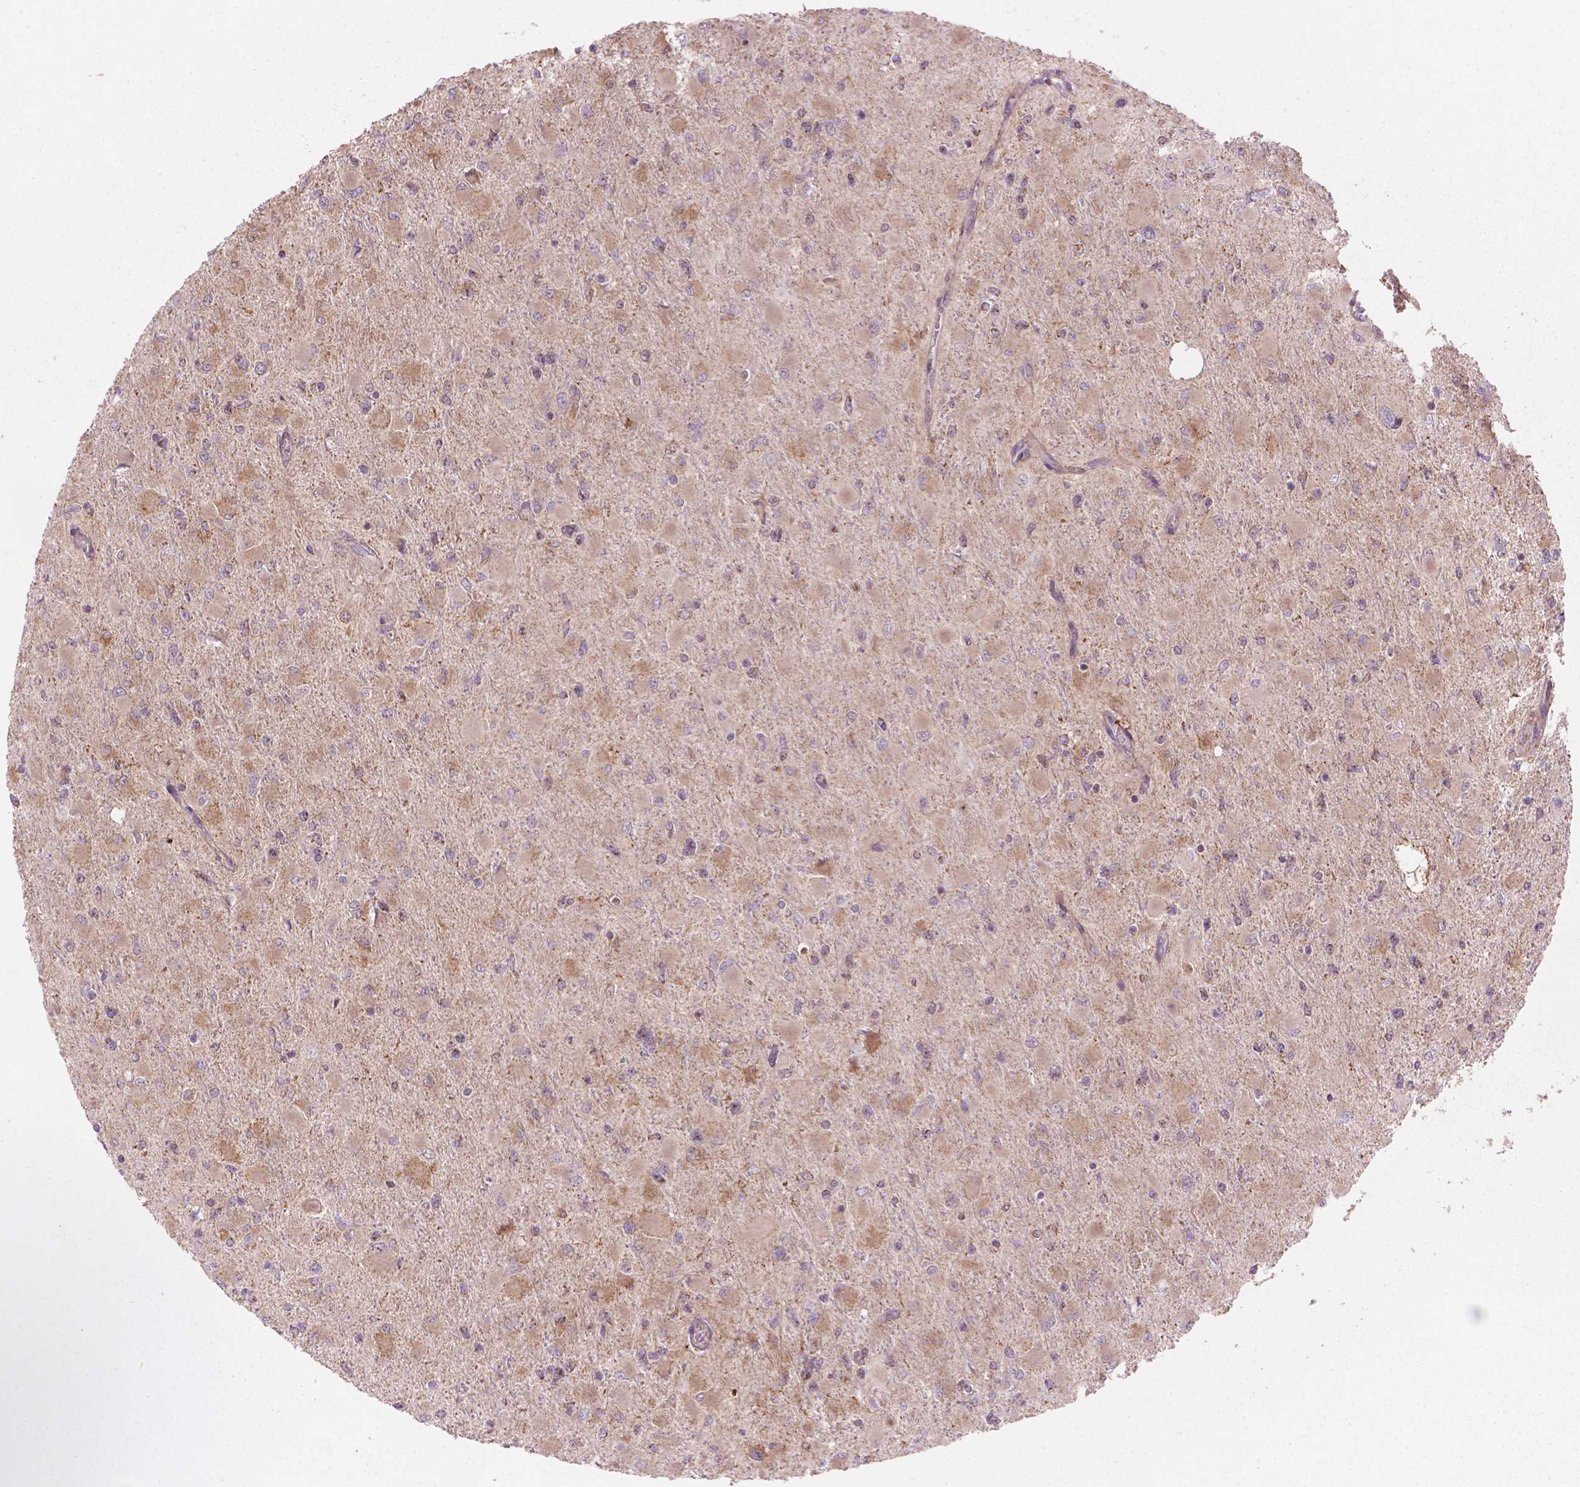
{"staining": {"intensity": "weak", "quantity": ">75%", "location": "cytoplasmic/membranous"}, "tissue": "glioma", "cell_type": "Tumor cells", "image_type": "cancer", "snomed": [{"axis": "morphology", "description": "Glioma, malignant, High grade"}, {"axis": "topography", "description": "Cerebral cortex"}], "caption": "Protein expression analysis of malignant glioma (high-grade) demonstrates weak cytoplasmic/membranous staining in about >75% of tumor cells.", "gene": "VARS2", "patient": {"sex": "female", "age": 36}}